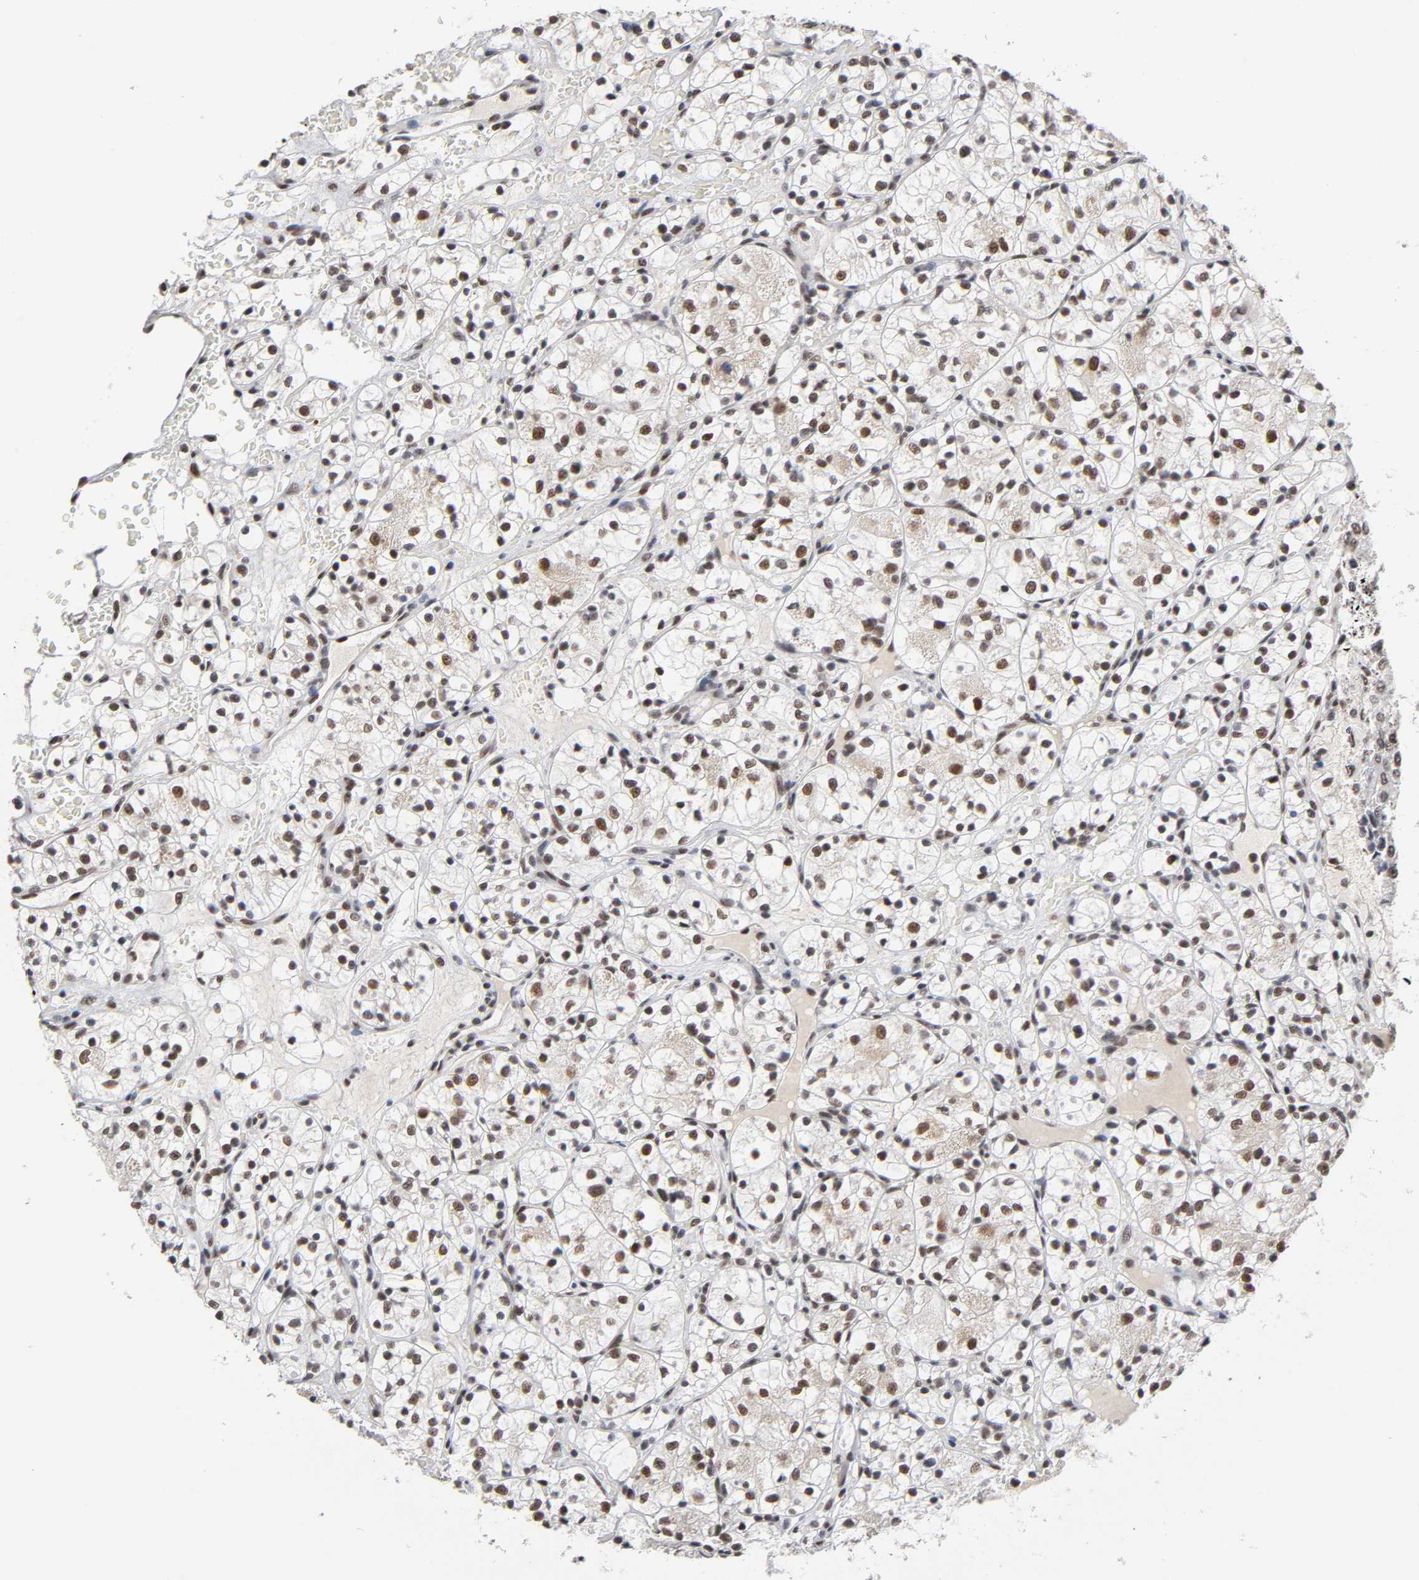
{"staining": {"intensity": "strong", "quantity": ">75%", "location": "nuclear"}, "tissue": "renal cancer", "cell_type": "Tumor cells", "image_type": "cancer", "snomed": [{"axis": "morphology", "description": "Adenocarcinoma, NOS"}, {"axis": "topography", "description": "Kidney"}], "caption": "An immunohistochemistry (IHC) micrograph of tumor tissue is shown. Protein staining in brown labels strong nuclear positivity in renal cancer within tumor cells. The staining was performed using DAB (3,3'-diaminobenzidine), with brown indicating positive protein expression. Nuclei are stained blue with hematoxylin.", "gene": "TRIM33", "patient": {"sex": "female", "age": 60}}